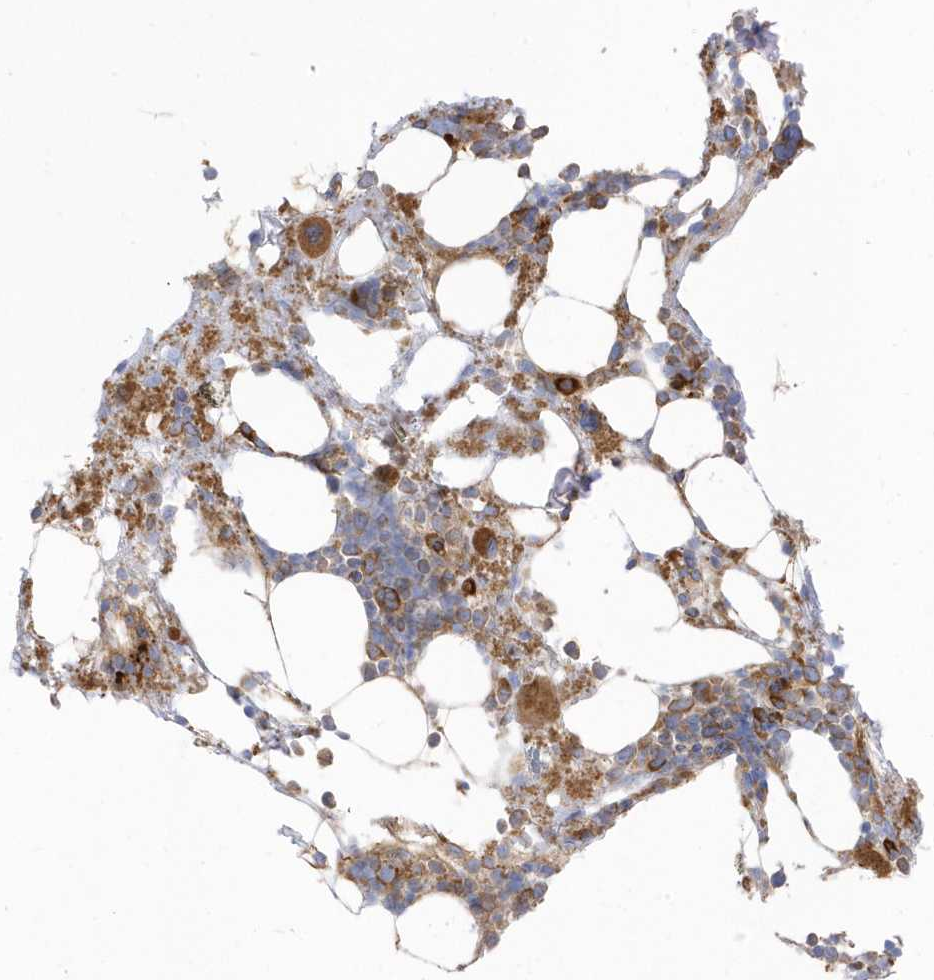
{"staining": {"intensity": "strong", "quantity": "25%-75%", "location": "cytoplasmic/membranous"}, "tissue": "bone marrow", "cell_type": "Hematopoietic cells", "image_type": "normal", "snomed": [{"axis": "morphology", "description": "Normal tissue, NOS"}, {"axis": "topography", "description": "Bone marrow"}], "caption": "Immunohistochemistry (DAB (3,3'-diaminobenzidine)) staining of unremarkable human bone marrow exhibits strong cytoplasmic/membranous protein expression in approximately 25%-75% of hematopoietic cells.", "gene": "PDIA6", "patient": {"sex": "male", "age": 58}}